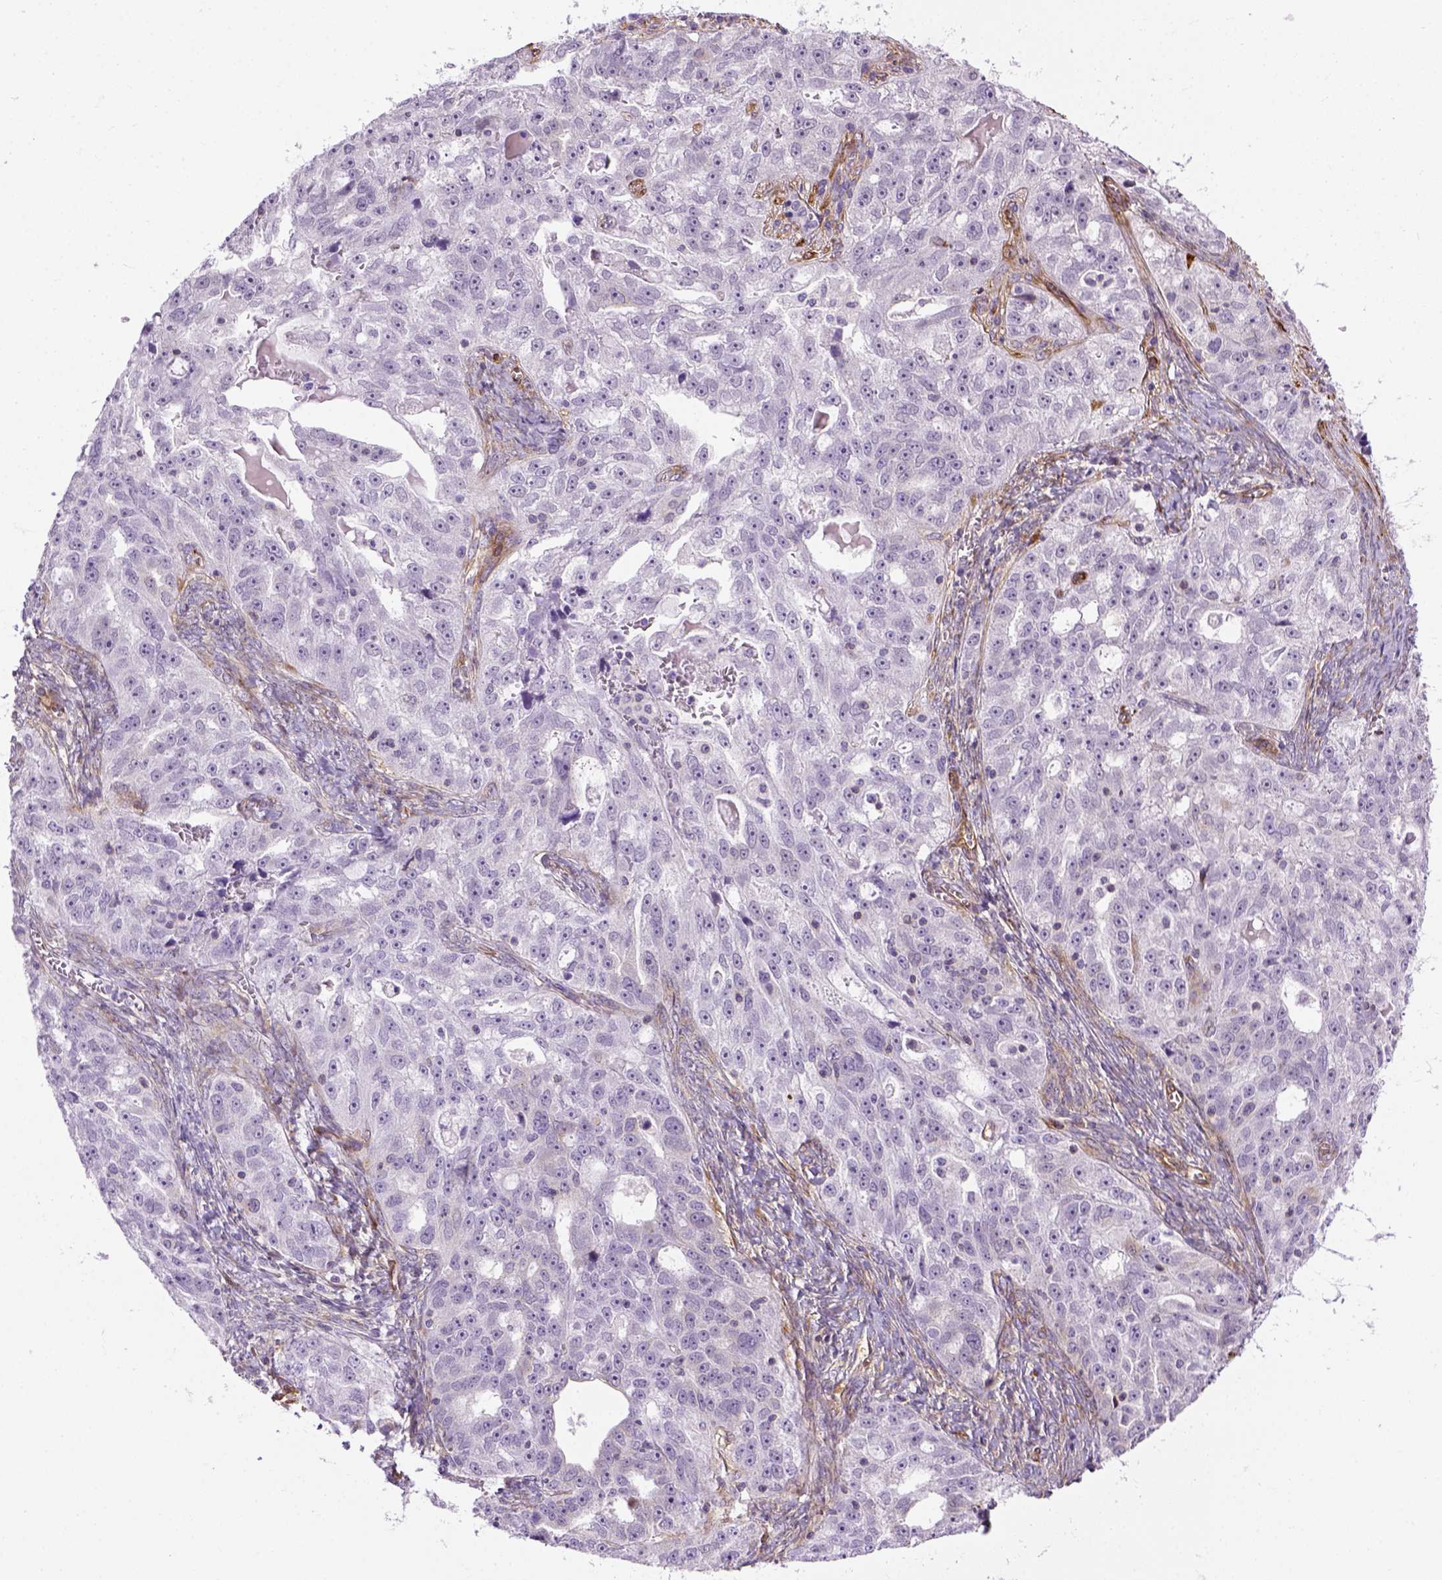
{"staining": {"intensity": "negative", "quantity": "none", "location": "none"}, "tissue": "ovarian cancer", "cell_type": "Tumor cells", "image_type": "cancer", "snomed": [{"axis": "morphology", "description": "Cystadenocarcinoma, serous, NOS"}, {"axis": "topography", "description": "Ovary"}], "caption": "Immunohistochemistry (IHC) histopathology image of serous cystadenocarcinoma (ovarian) stained for a protein (brown), which reveals no positivity in tumor cells.", "gene": "KAZN", "patient": {"sex": "female", "age": 51}}